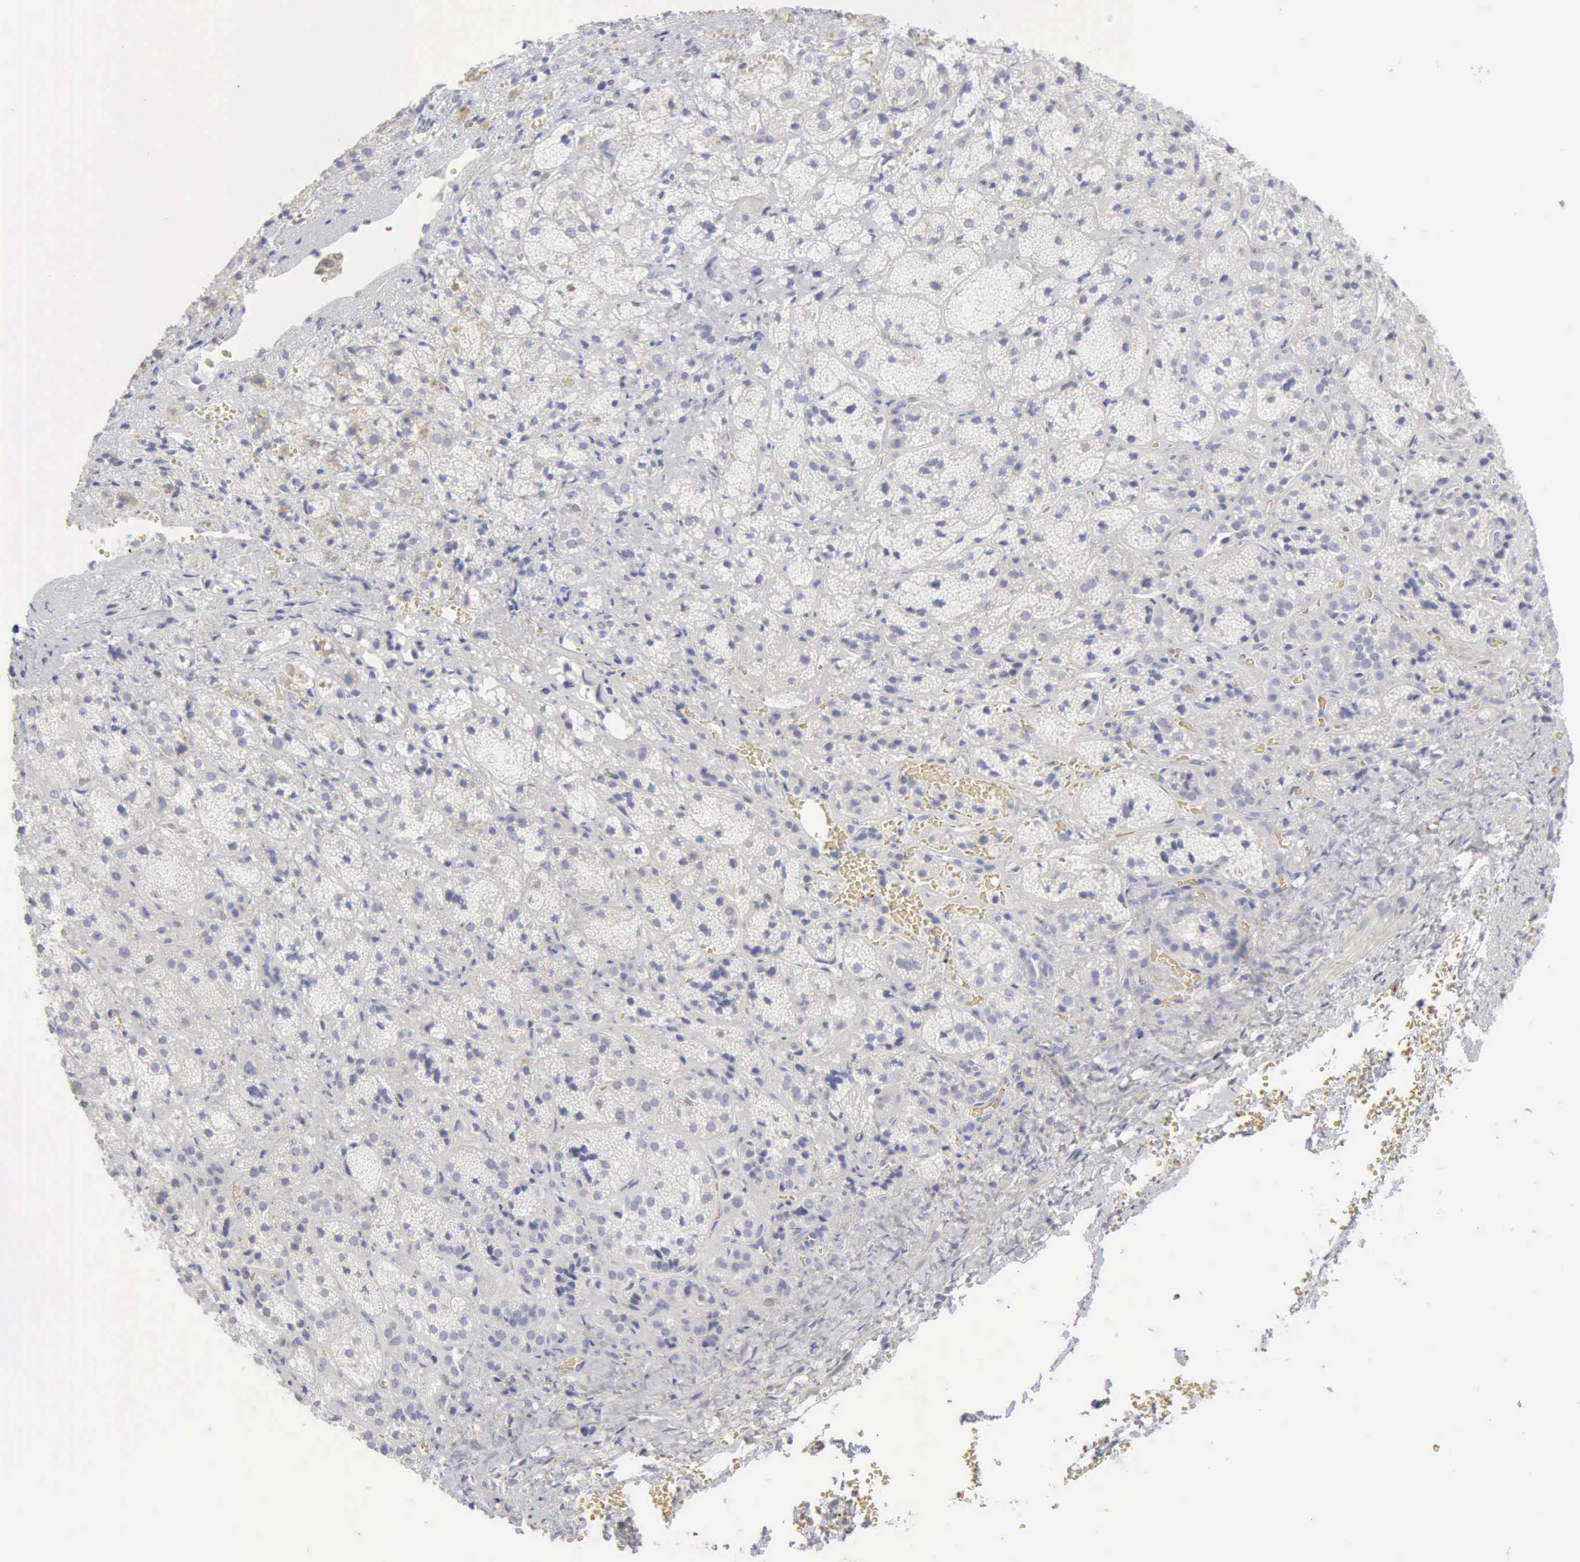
{"staining": {"intensity": "negative", "quantity": "none", "location": "none"}, "tissue": "adrenal gland", "cell_type": "Glandular cells", "image_type": "normal", "snomed": [{"axis": "morphology", "description": "Normal tissue, NOS"}, {"axis": "topography", "description": "Adrenal gland"}], "caption": "Image shows no significant protein staining in glandular cells of benign adrenal gland.", "gene": "CMA1", "patient": {"sex": "female", "age": 71}}